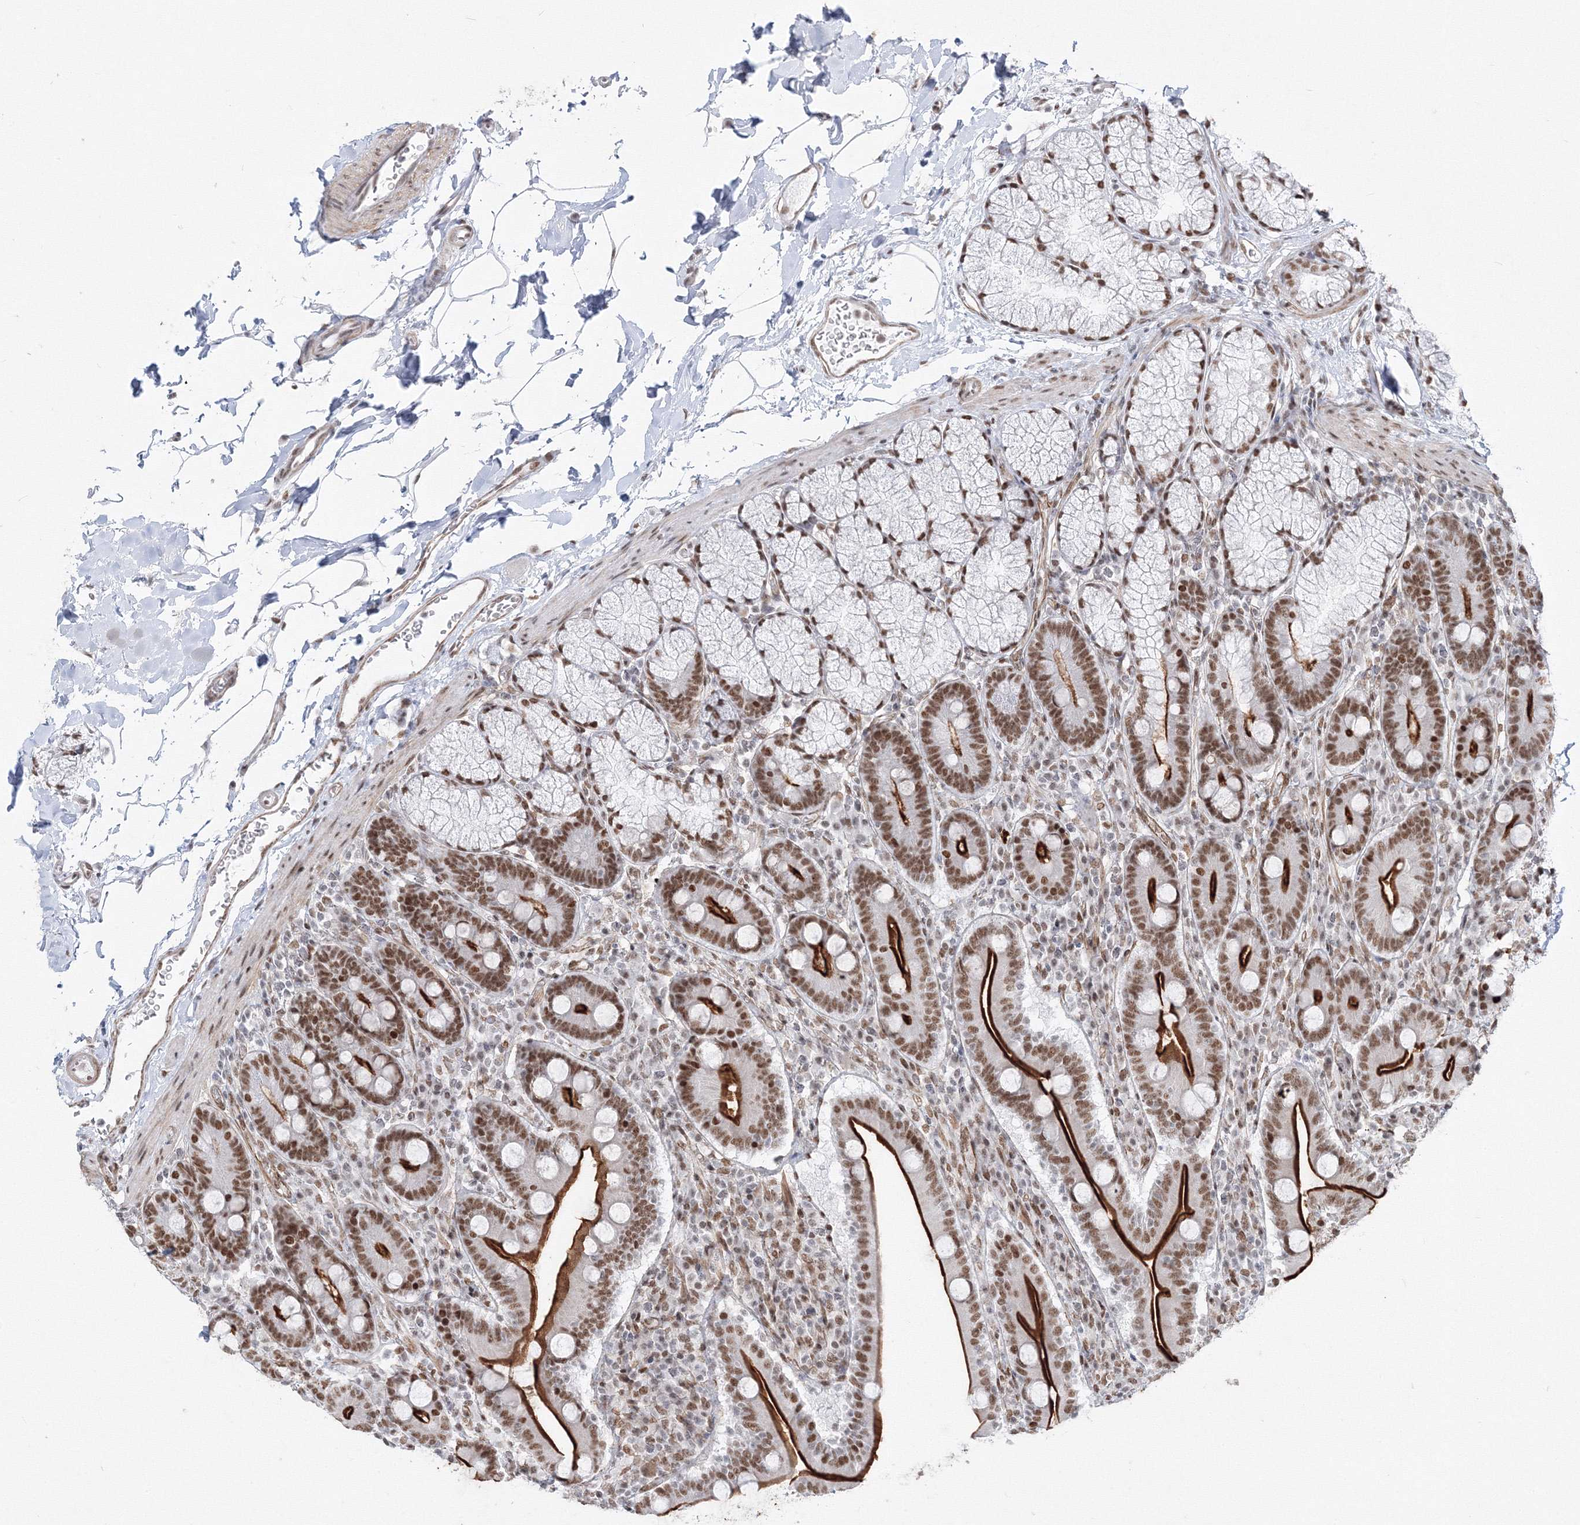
{"staining": {"intensity": "strong", "quantity": "25%-75%", "location": "cytoplasmic/membranous,nuclear"}, "tissue": "duodenum", "cell_type": "Glandular cells", "image_type": "normal", "snomed": [{"axis": "morphology", "description": "Normal tissue, NOS"}, {"axis": "topography", "description": "Duodenum"}], "caption": "Brown immunohistochemical staining in benign human duodenum exhibits strong cytoplasmic/membranous,nuclear positivity in about 25%-75% of glandular cells.", "gene": "ZNF638", "patient": {"sex": "male", "age": 35}}